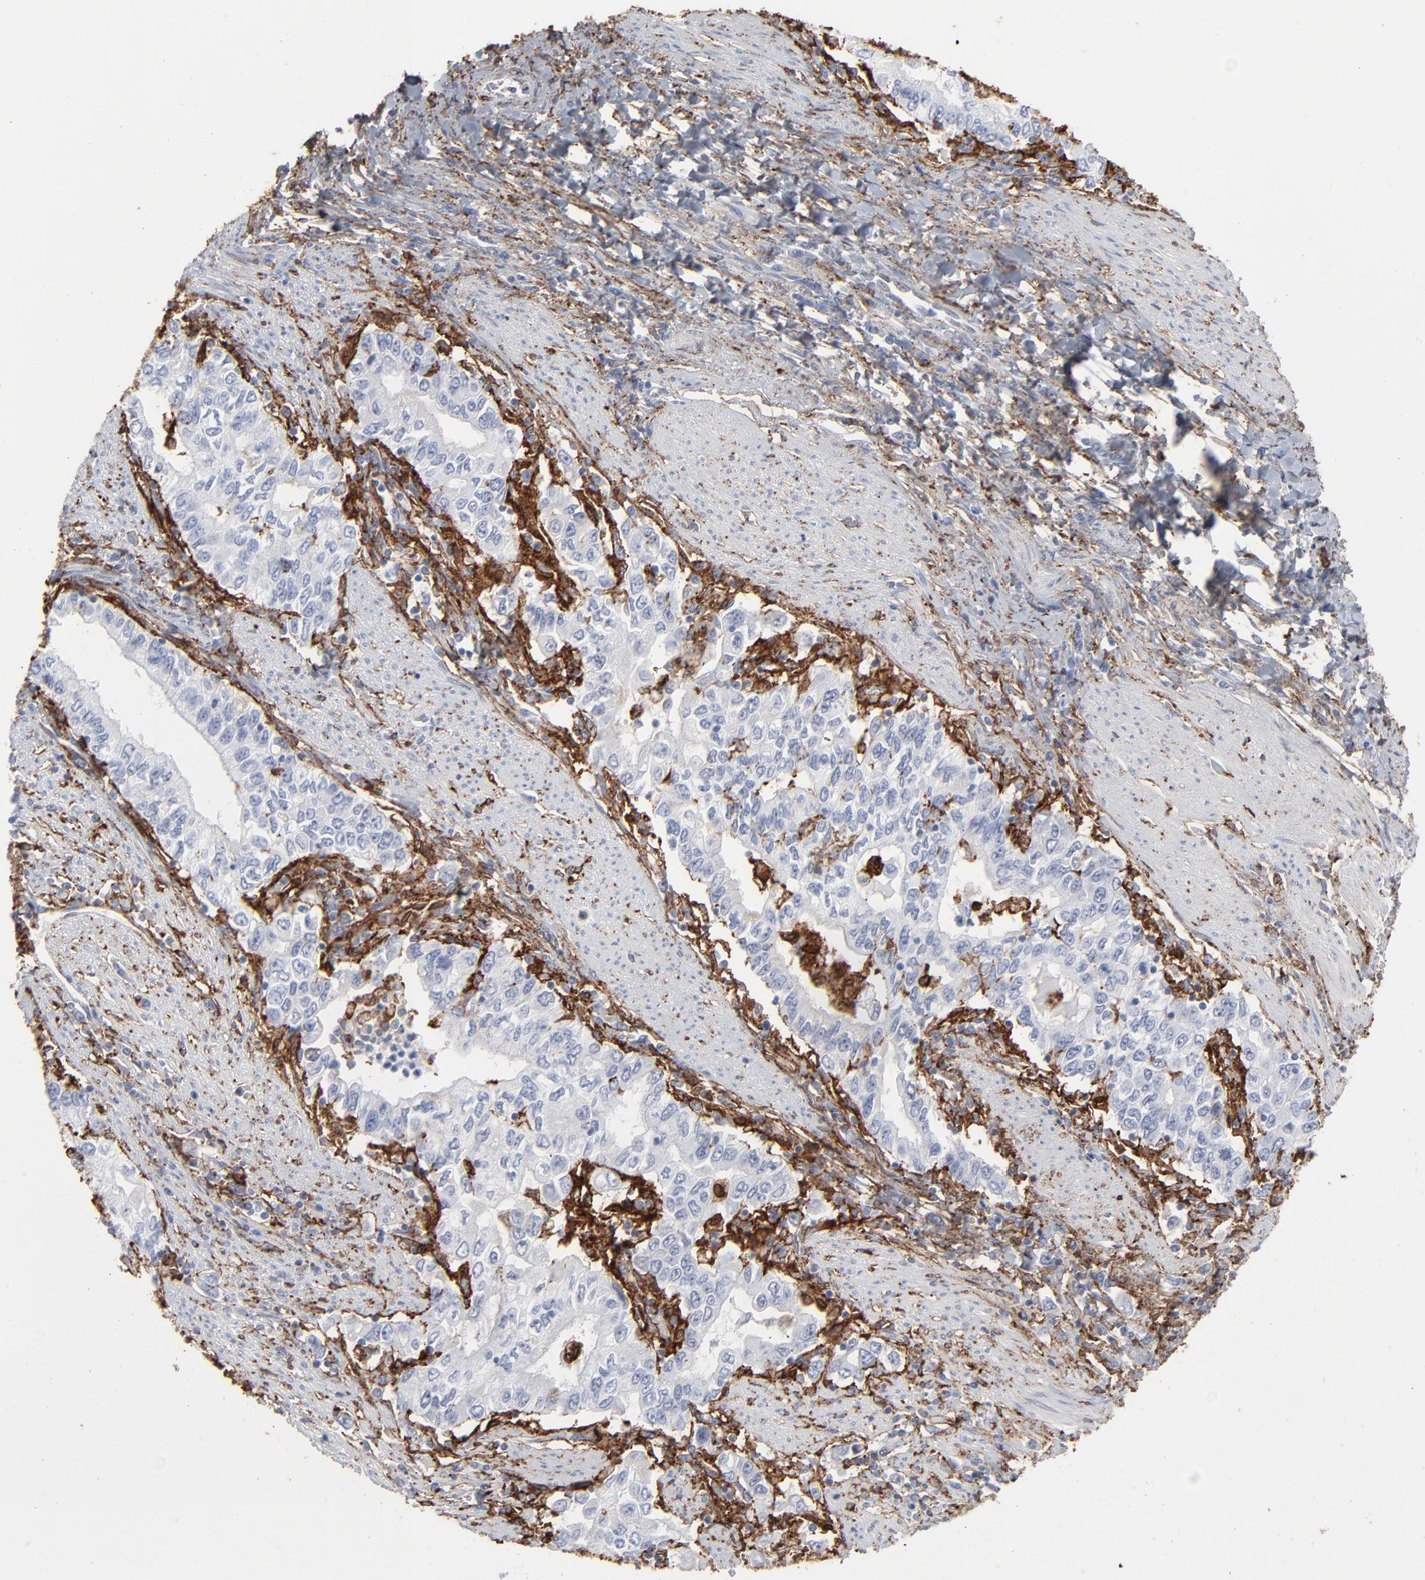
{"staining": {"intensity": "moderate", "quantity": "<25%", "location": "cytoplasmic/membranous"}, "tissue": "stomach cancer", "cell_type": "Tumor cells", "image_type": "cancer", "snomed": [{"axis": "morphology", "description": "Adenocarcinoma, NOS"}, {"axis": "topography", "description": "Stomach, lower"}], "caption": "IHC micrograph of human stomach cancer stained for a protein (brown), which exhibits low levels of moderate cytoplasmic/membranous staining in about <25% of tumor cells.", "gene": "ANXA5", "patient": {"sex": "female", "age": 72}}